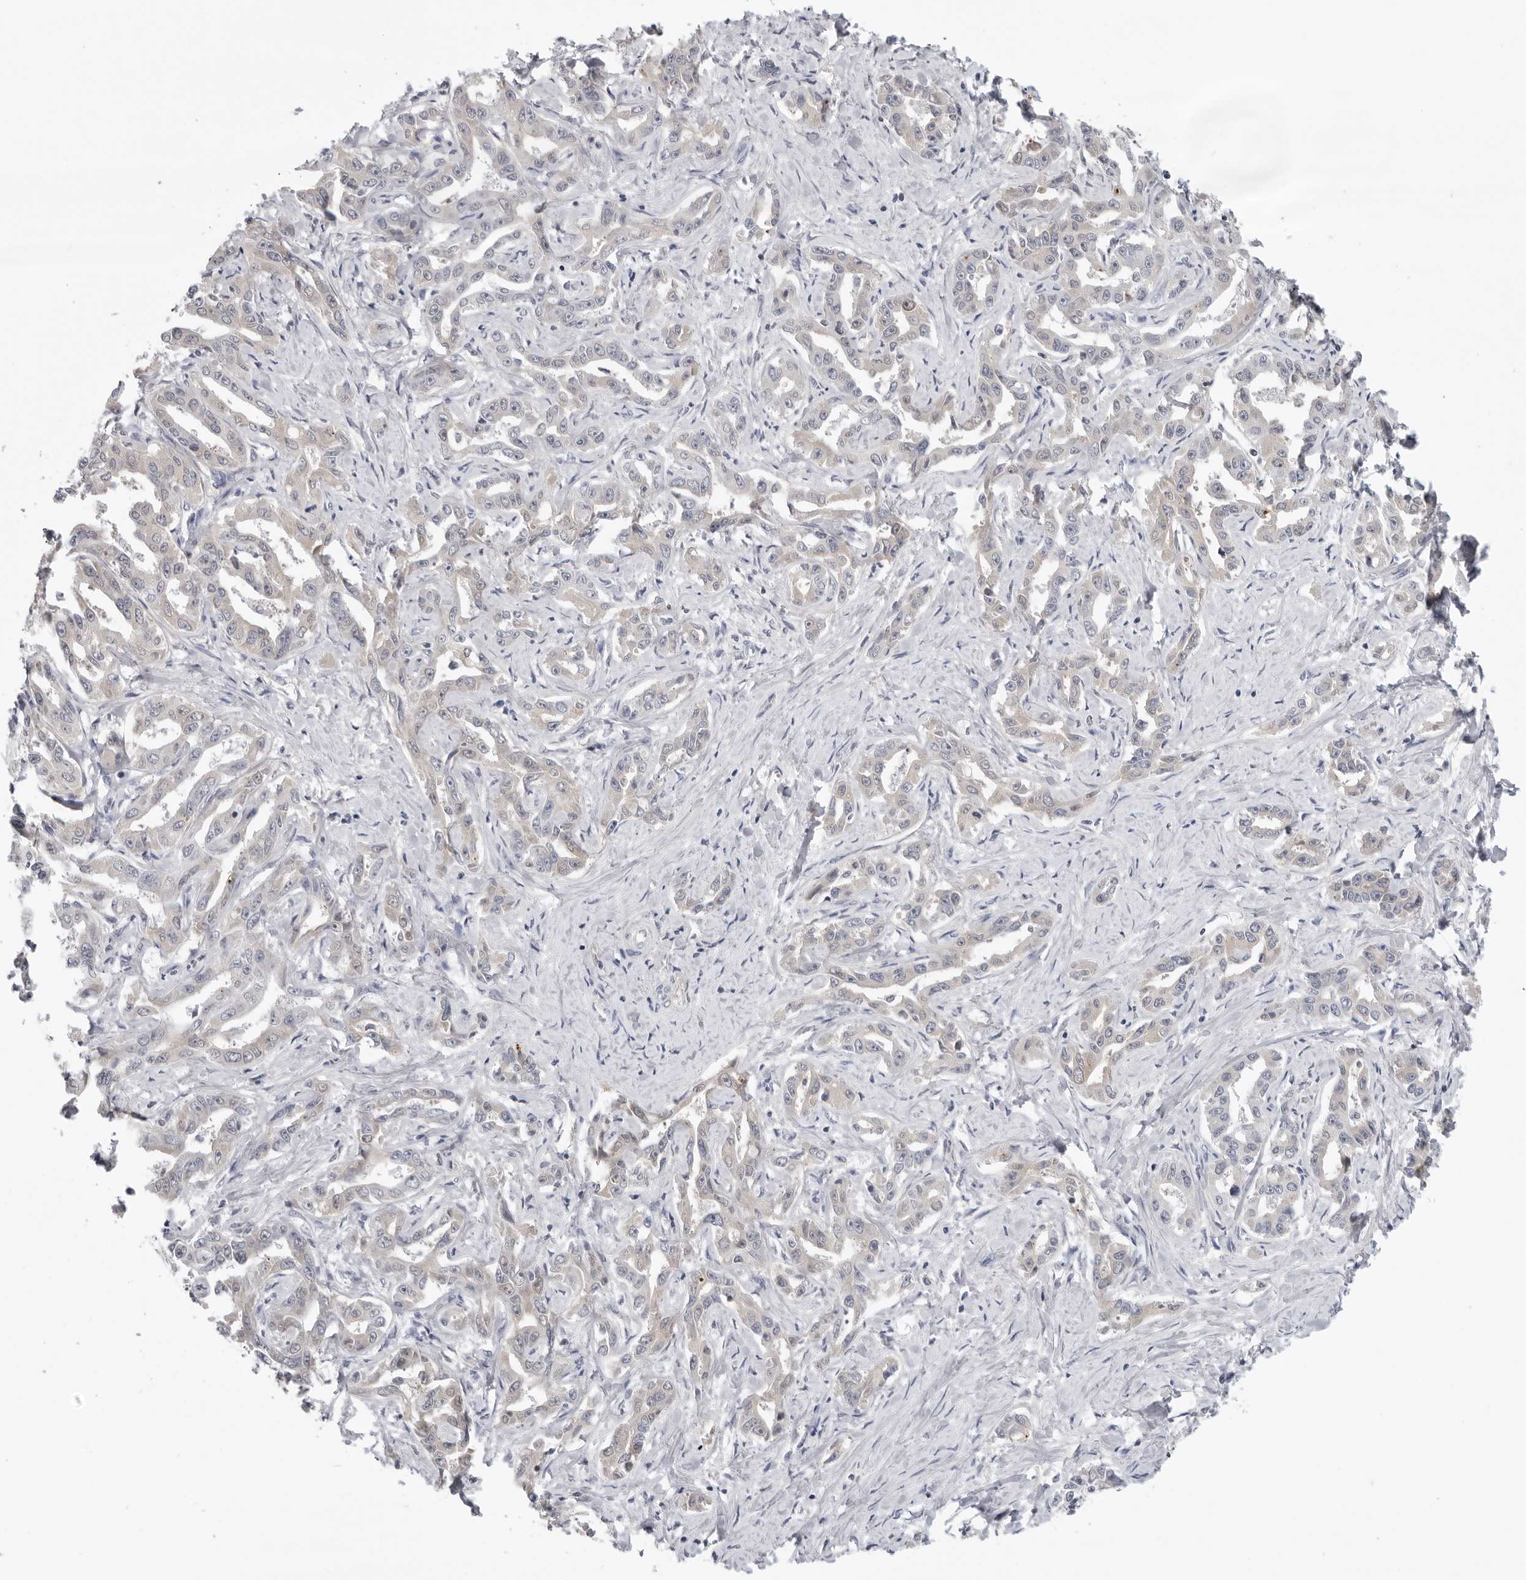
{"staining": {"intensity": "negative", "quantity": "none", "location": "none"}, "tissue": "liver cancer", "cell_type": "Tumor cells", "image_type": "cancer", "snomed": [{"axis": "morphology", "description": "Cholangiocarcinoma"}, {"axis": "topography", "description": "Liver"}], "caption": "Liver cancer (cholangiocarcinoma) was stained to show a protein in brown. There is no significant positivity in tumor cells.", "gene": "ZNF502", "patient": {"sex": "male", "age": 59}}